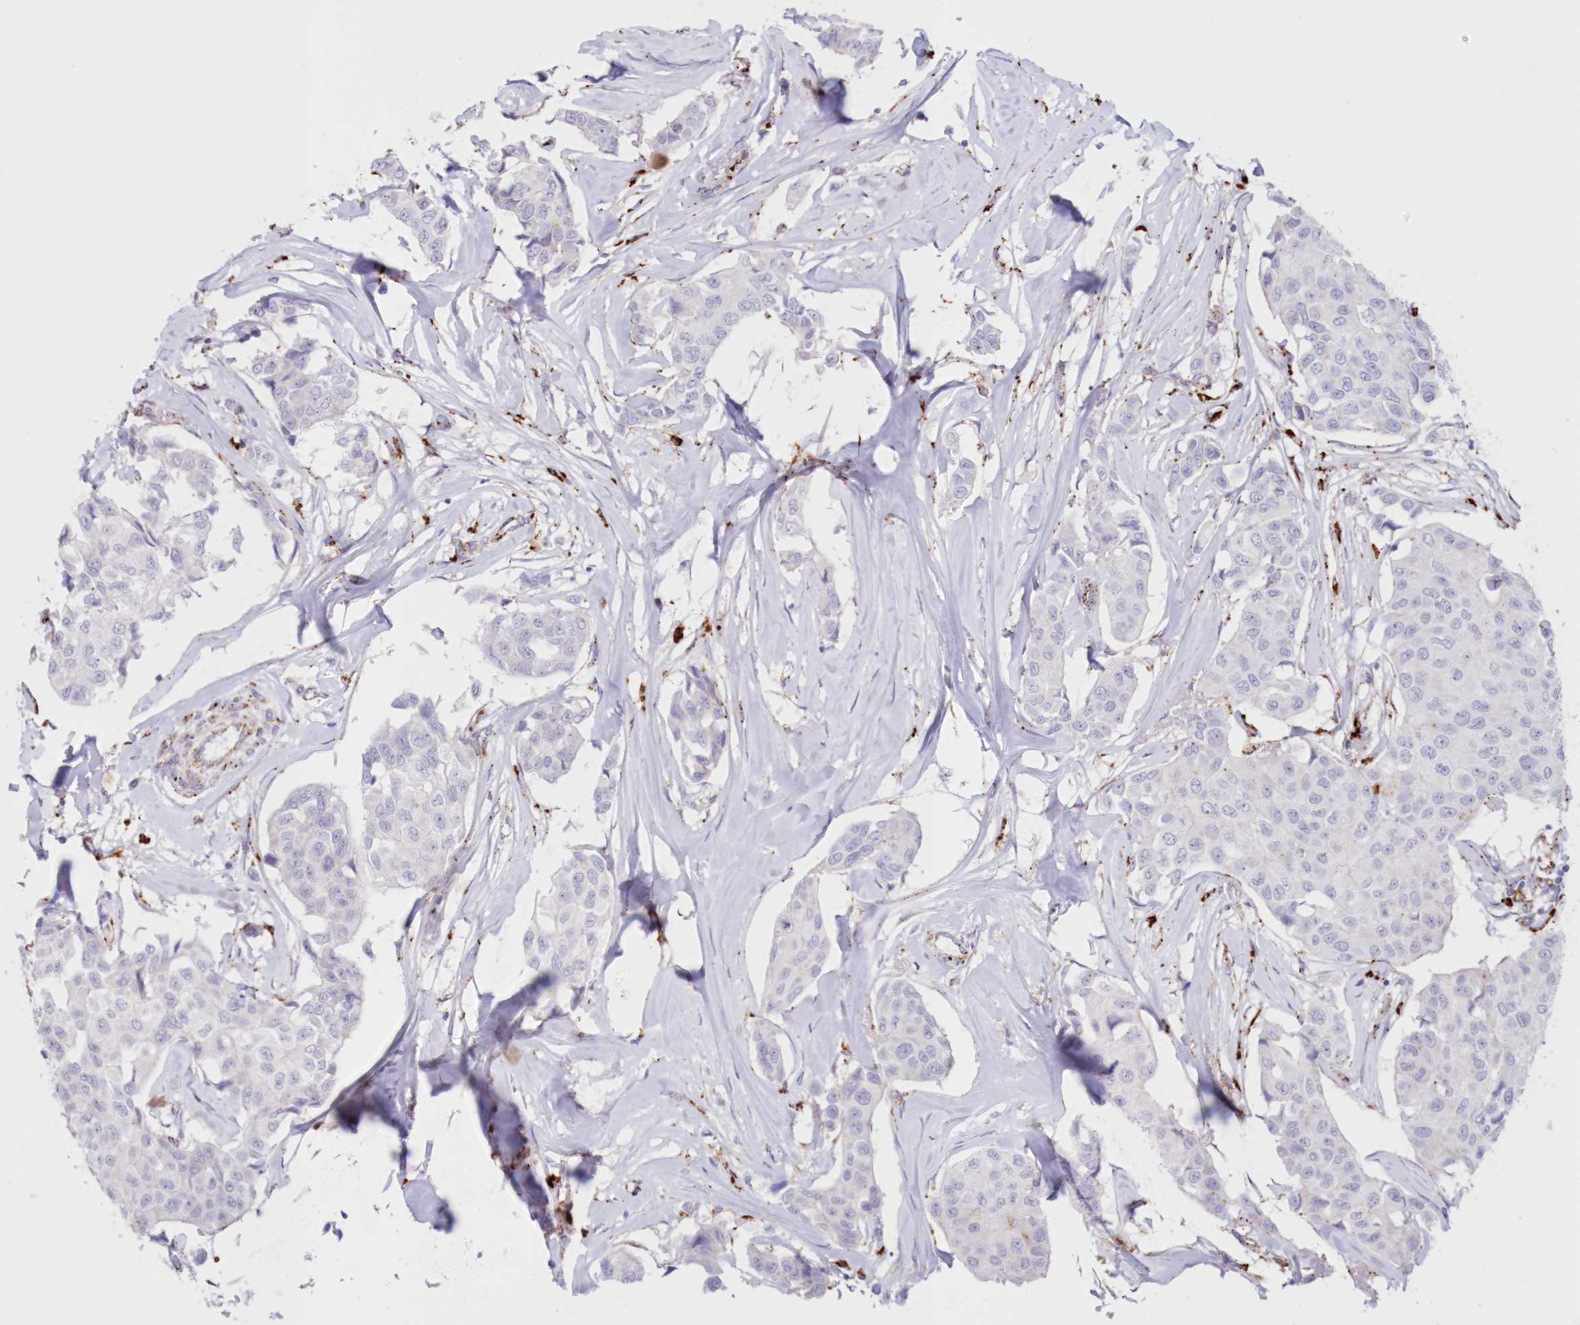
{"staining": {"intensity": "negative", "quantity": "none", "location": "none"}, "tissue": "breast cancer", "cell_type": "Tumor cells", "image_type": "cancer", "snomed": [{"axis": "morphology", "description": "Duct carcinoma"}, {"axis": "topography", "description": "Breast"}], "caption": "Human breast invasive ductal carcinoma stained for a protein using immunohistochemistry demonstrates no staining in tumor cells.", "gene": "TPP1", "patient": {"sex": "female", "age": 80}}